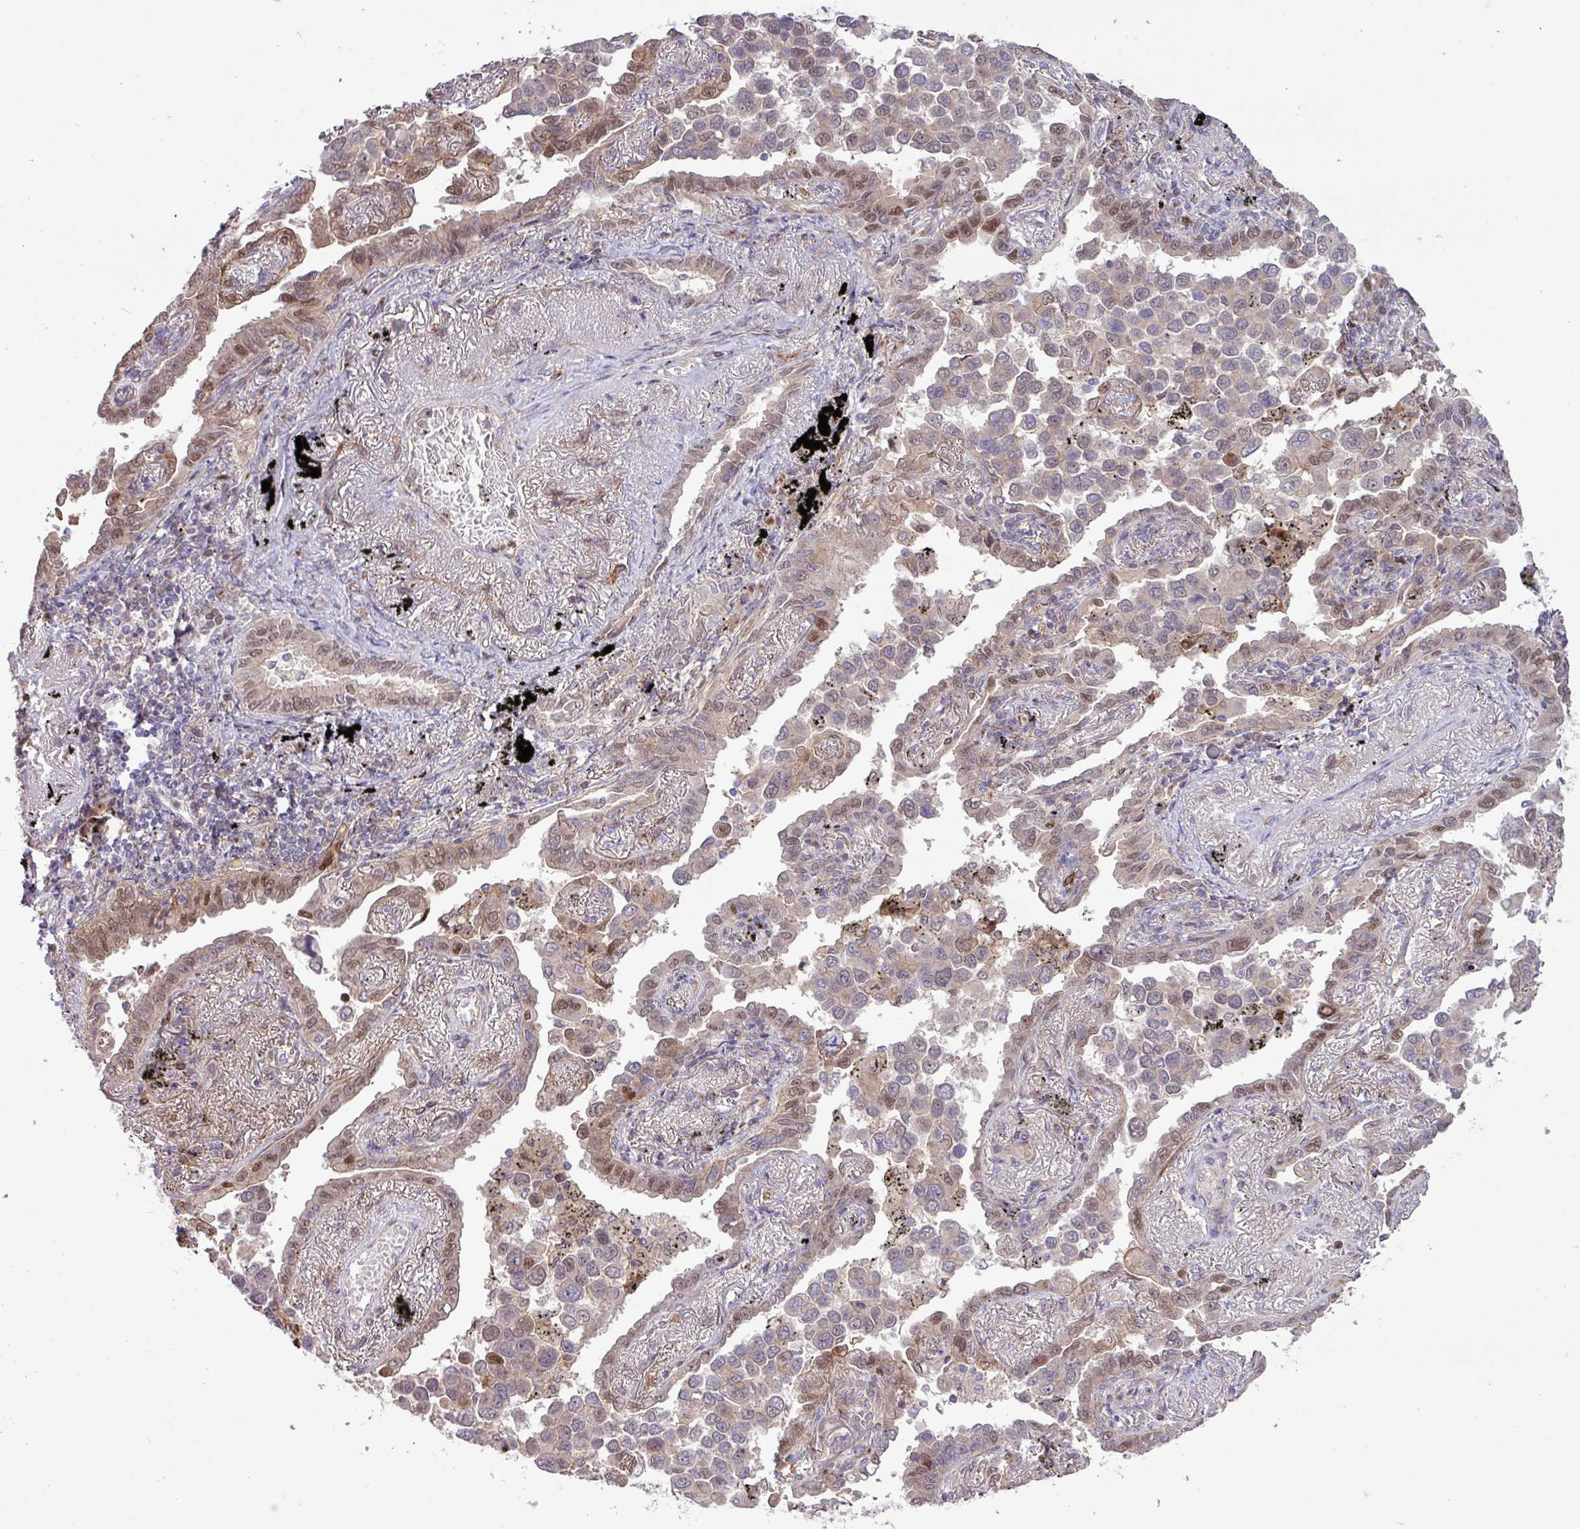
{"staining": {"intensity": "moderate", "quantity": "25%-75%", "location": "nuclear"}, "tissue": "lung cancer", "cell_type": "Tumor cells", "image_type": "cancer", "snomed": [{"axis": "morphology", "description": "Adenocarcinoma, NOS"}, {"axis": "topography", "description": "Lung"}], "caption": "Immunohistochemical staining of human lung cancer exhibits medium levels of moderate nuclear expression in approximately 25%-75% of tumor cells. The staining was performed using DAB to visualize the protein expression in brown, while the nuclei were stained in blue with hematoxylin (Magnification: 20x).", "gene": "CNTRL", "patient": {"sex": "male", "age": 67}}